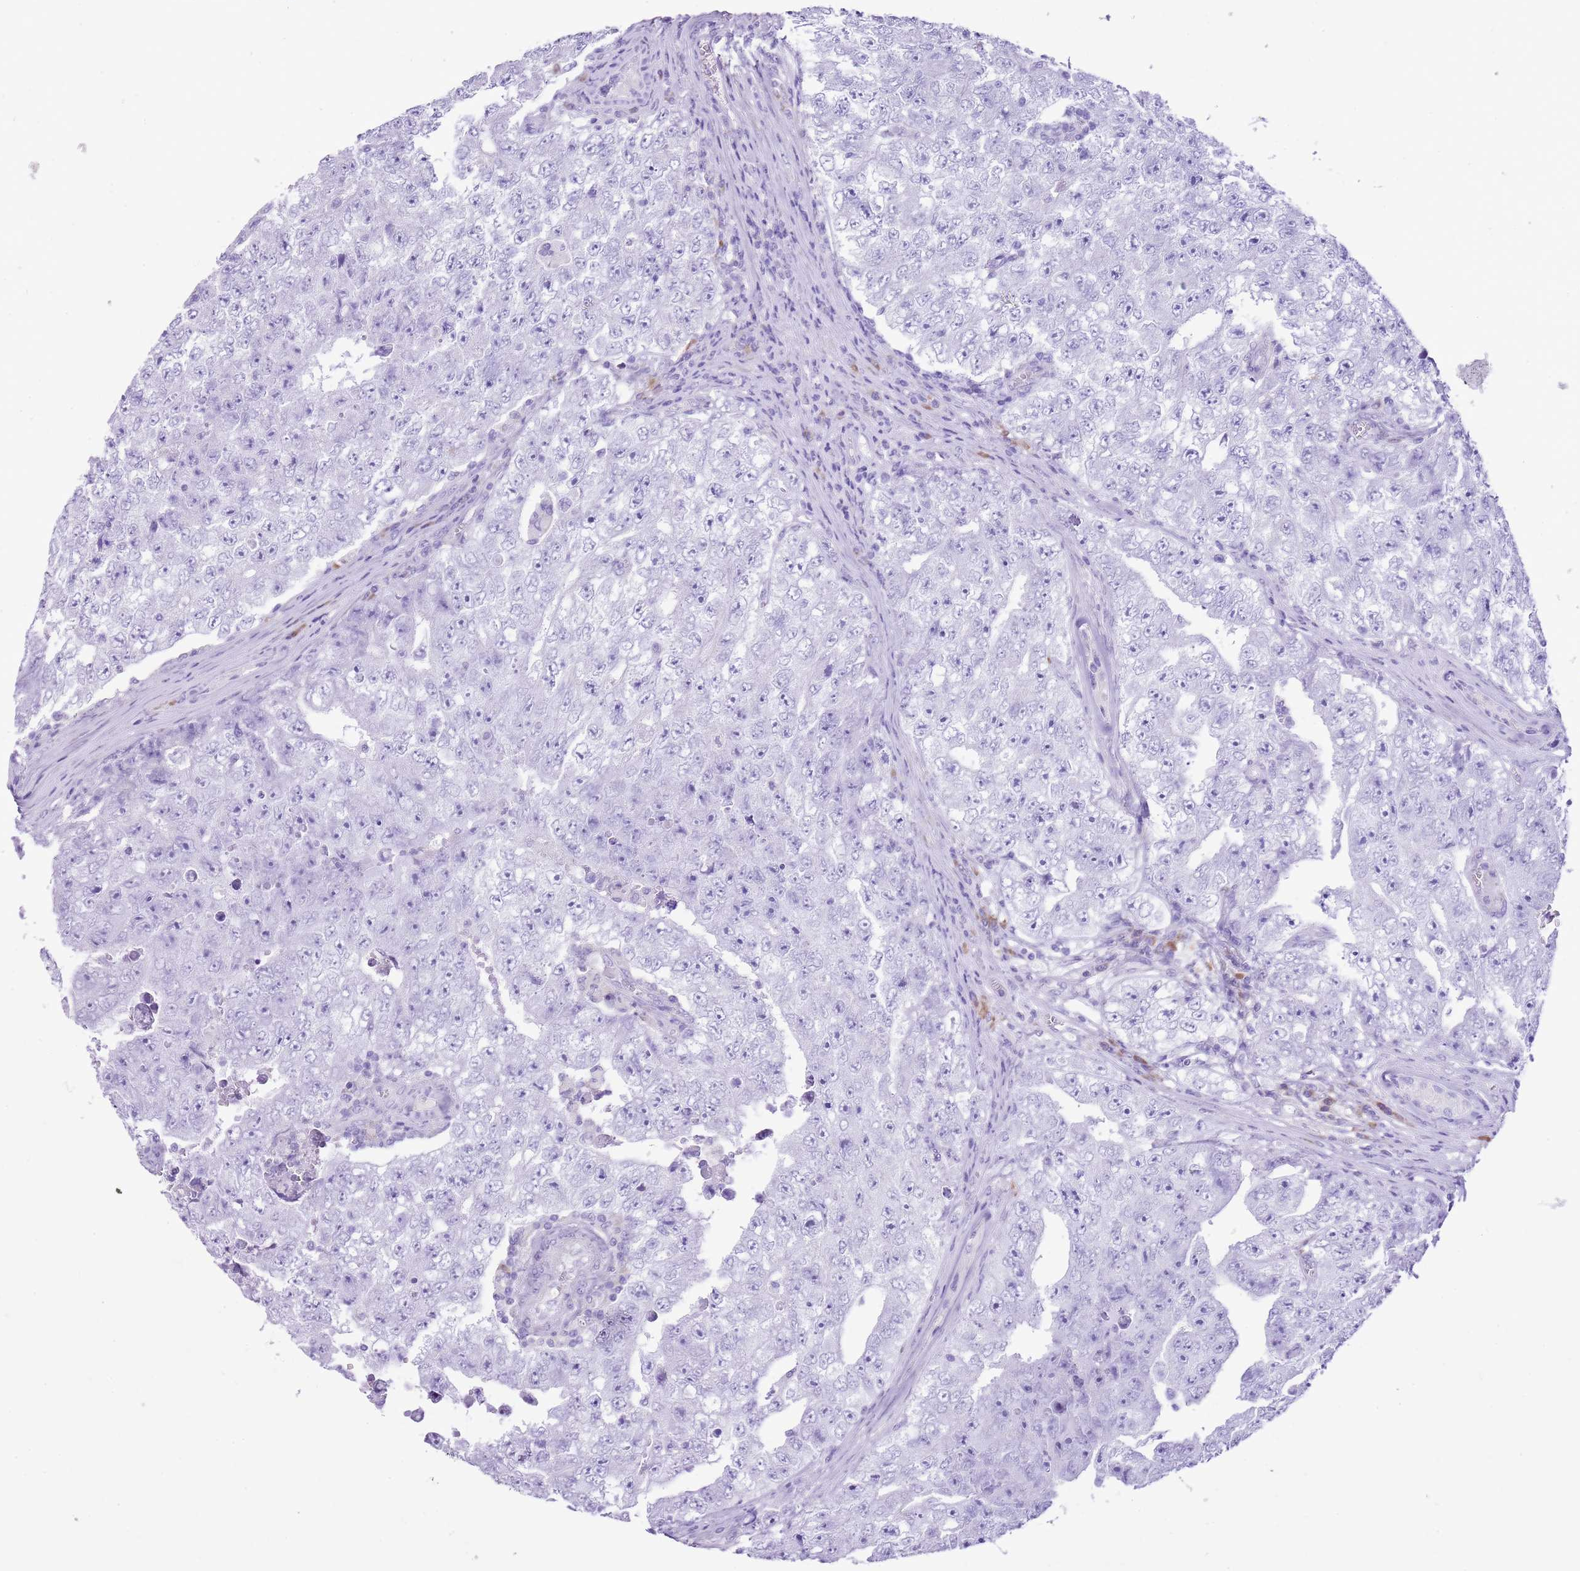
{"staining": {"intensity": "negative", "quantity": "none", "location": "none"}, "tissue": "testis cancer", "cell_type": "Tumor cells", "image_type": "cancer", "snomed": [{"axis": "morphology", "description": "Carcinoma, Embryonal, NOS"}, {"axis": "topography", "description": "Testis"}], "caption": "Micrograph shows no significant protein expression in tumor cells of testis cancer.", "gene": "AAR2", "patient": {"sex": "male", "age": 17}}